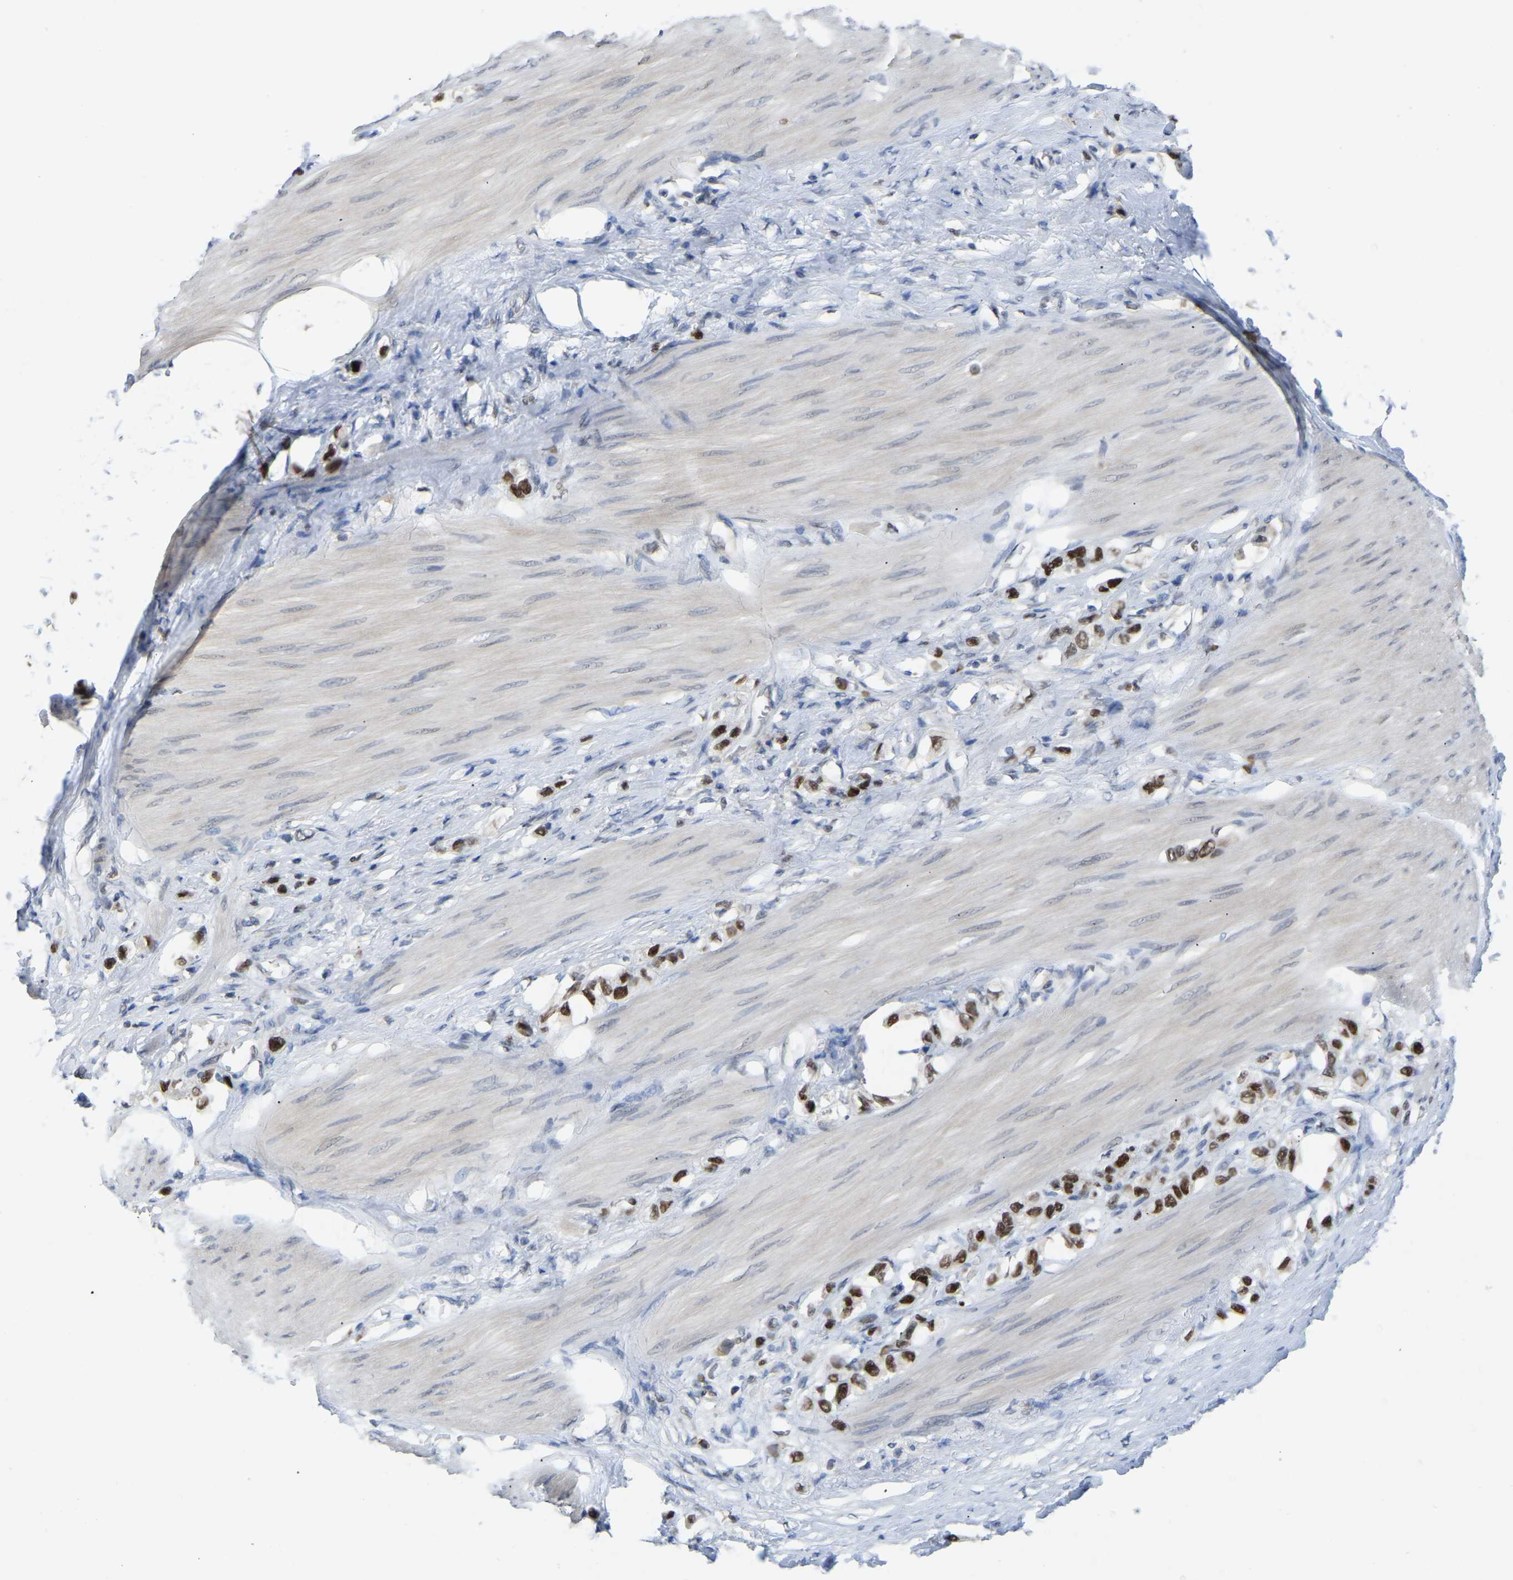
{"staining": {"intensity": "moderate", "quantity": ">75%", "location": "nuclear"}, "tissue": "stomach cancer", "cell_type": "Tumor cells", "image_type": "cancer", "snomed": [{"axis": "morphology", "description": "Adenocarcinoma, NOS"}, {"axis": "topography", "description": "Stomach"}], "caption": "Approximately >75% of tumor cells in human stomach cancer reveal moderate nuclear protein expression as visualized by brown immunohistochemical staining.", "gene": "KLRG2", "patient": {"sex": "female", "age": 65}}